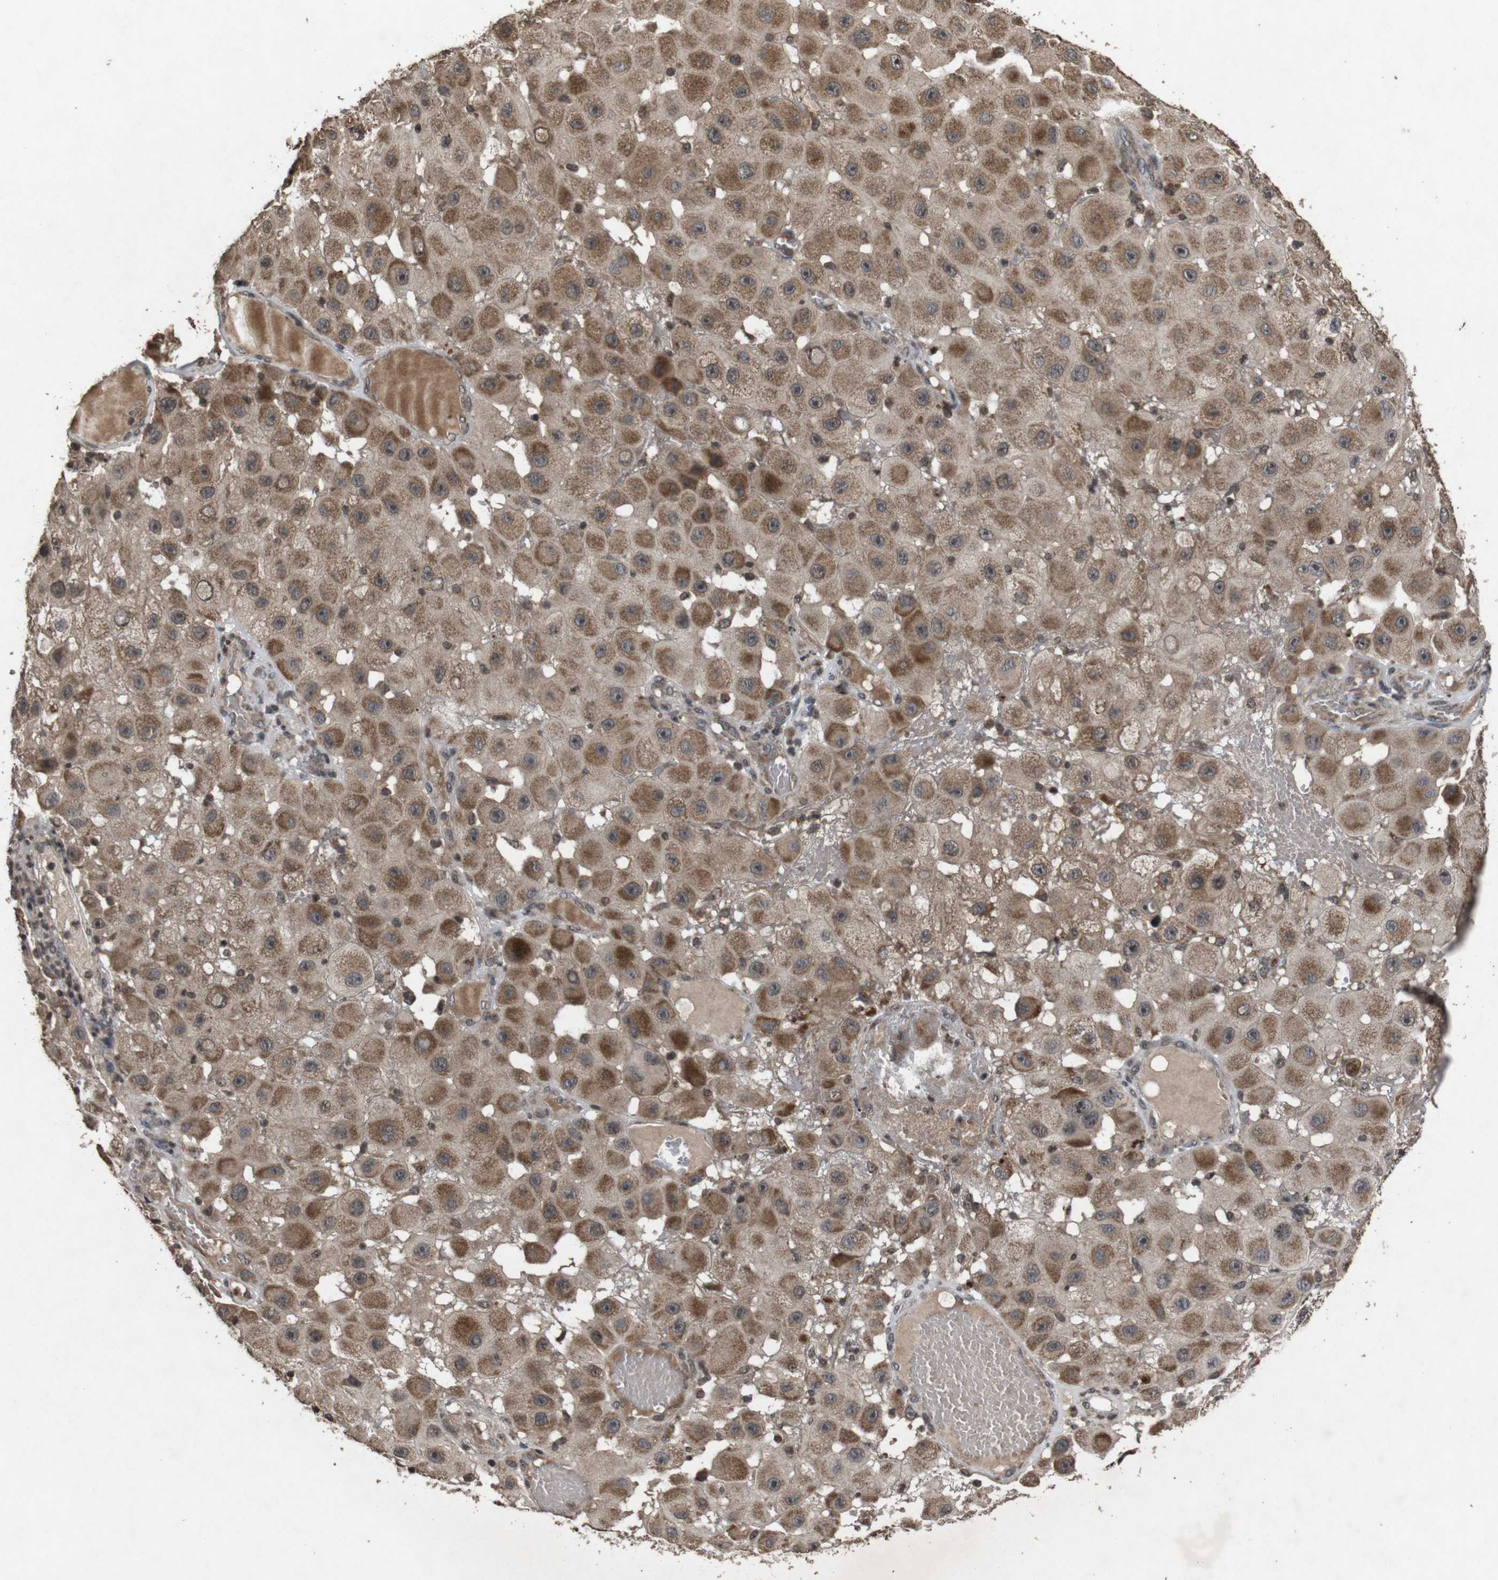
{"staining": {"intensity": "moderate", "quantity": ">75%", "location": "cytoplasmic/membranous"}, "tissue": "melanoma", "cell_type": "Tumor cells", "image_type": "cancer", "snomed": [{"axis": "morphology", "description": "Malignant melanoma, NOS"}, {"axis": "topography", "description": "Skin"}], "caption": "This image exhibits IHC staining of human malignant melanoma, with medium moderate cytoplasmic/membranous positivity in about >75% of tumor cells.", "gene": "SORL1", "patient": {"sex": "female", "age": 81}}